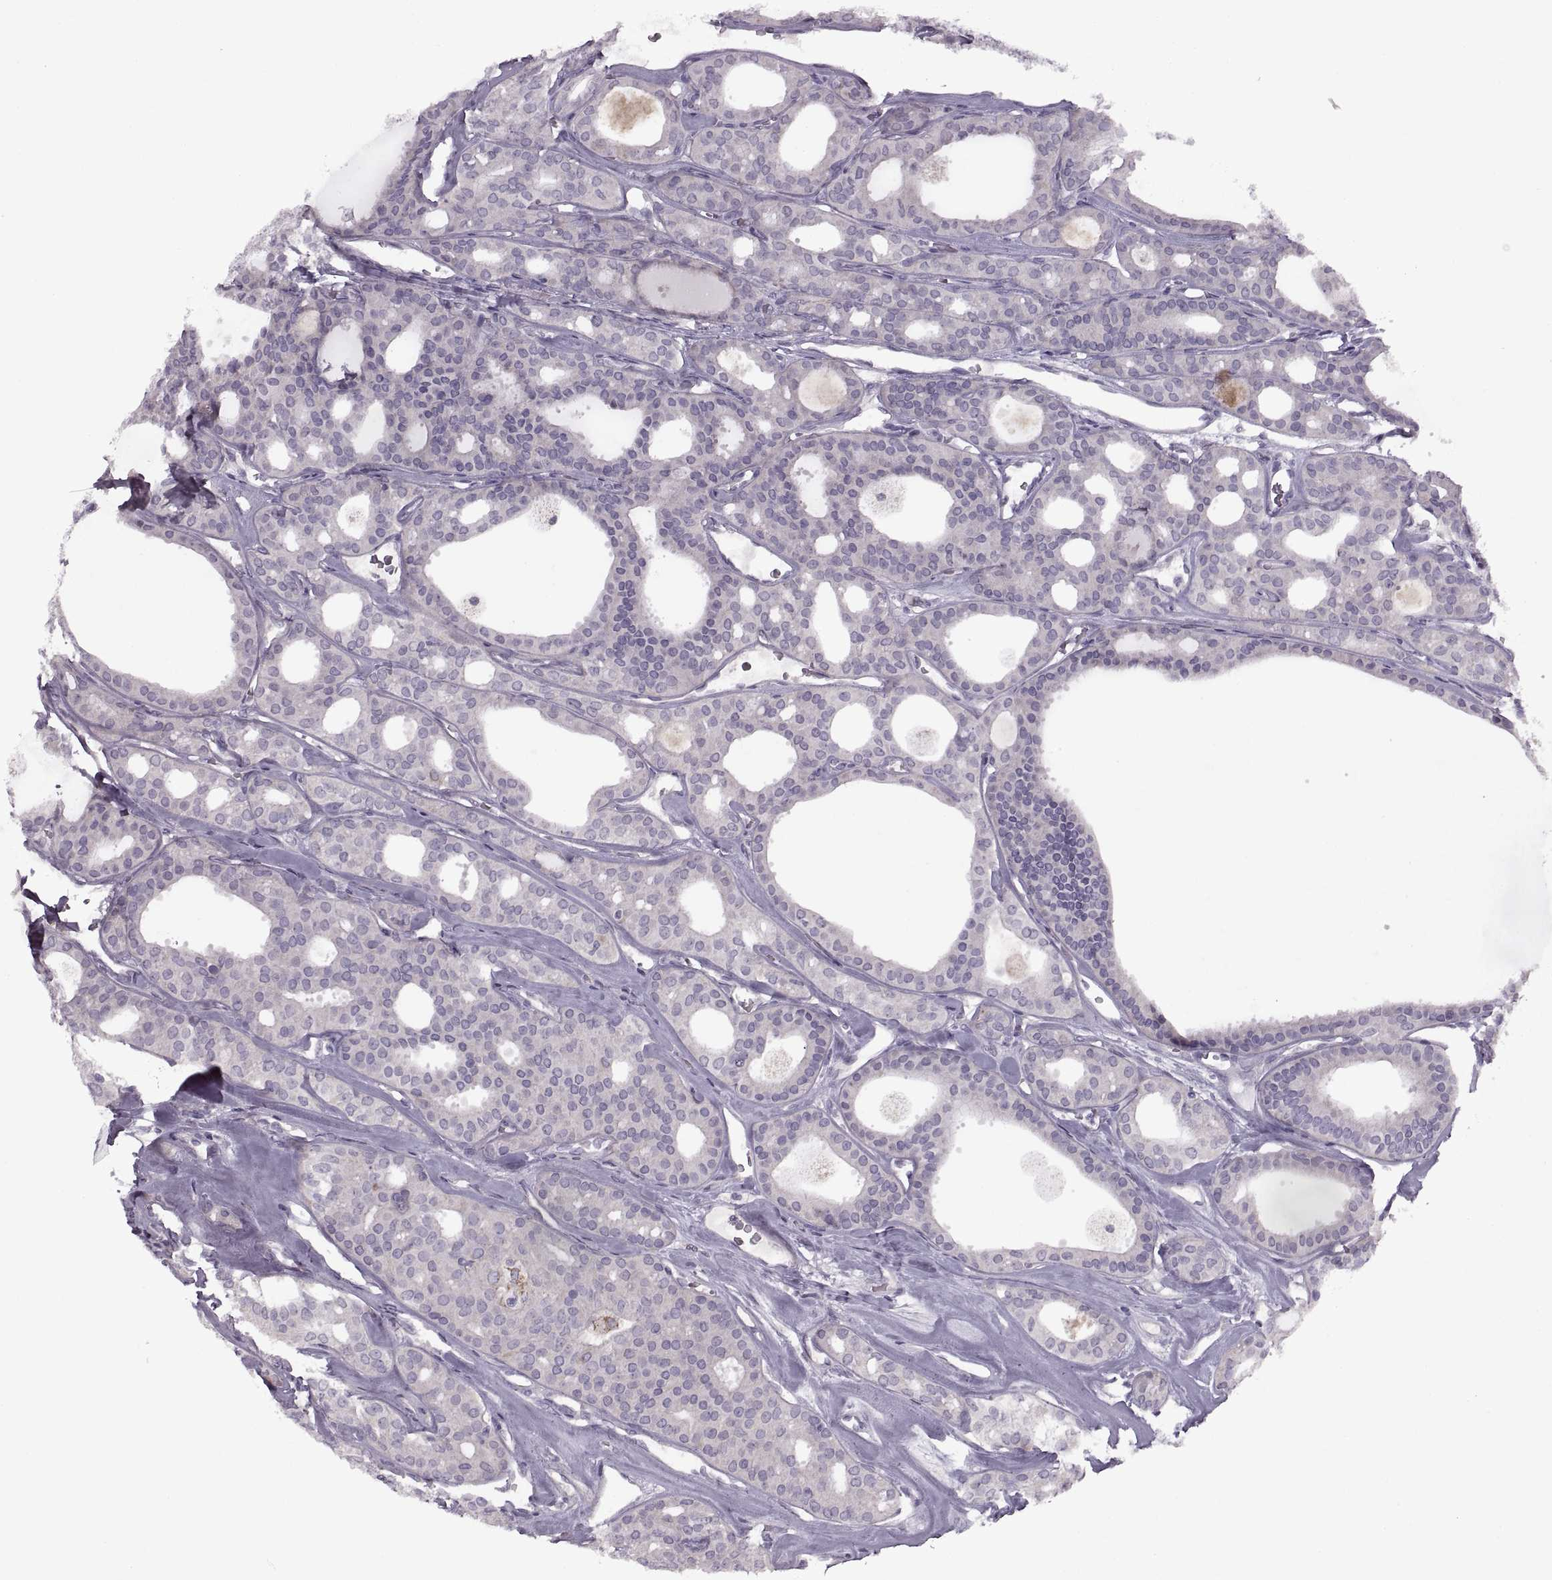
{"staining": {"intensity": "negative", "quantity": "none", "location": "none"}, "tissue": "thyroid cancer", "cell_type": "Tumor cells", "image_type": "cancer", "snomed": [{"axis": "morphology", "description": "Follicular adenoma carcinoma, NOS"}, {"axis": "topography", "description": "Thyroid gland"}], "caption": "This is an immunohistochemistry micrograph of human thyroid follicular adenoma carcinoma. There is no positivity in tumor cells.", "gene": "PIERCE1", "patient": {"sex": "male", "age": 75}}